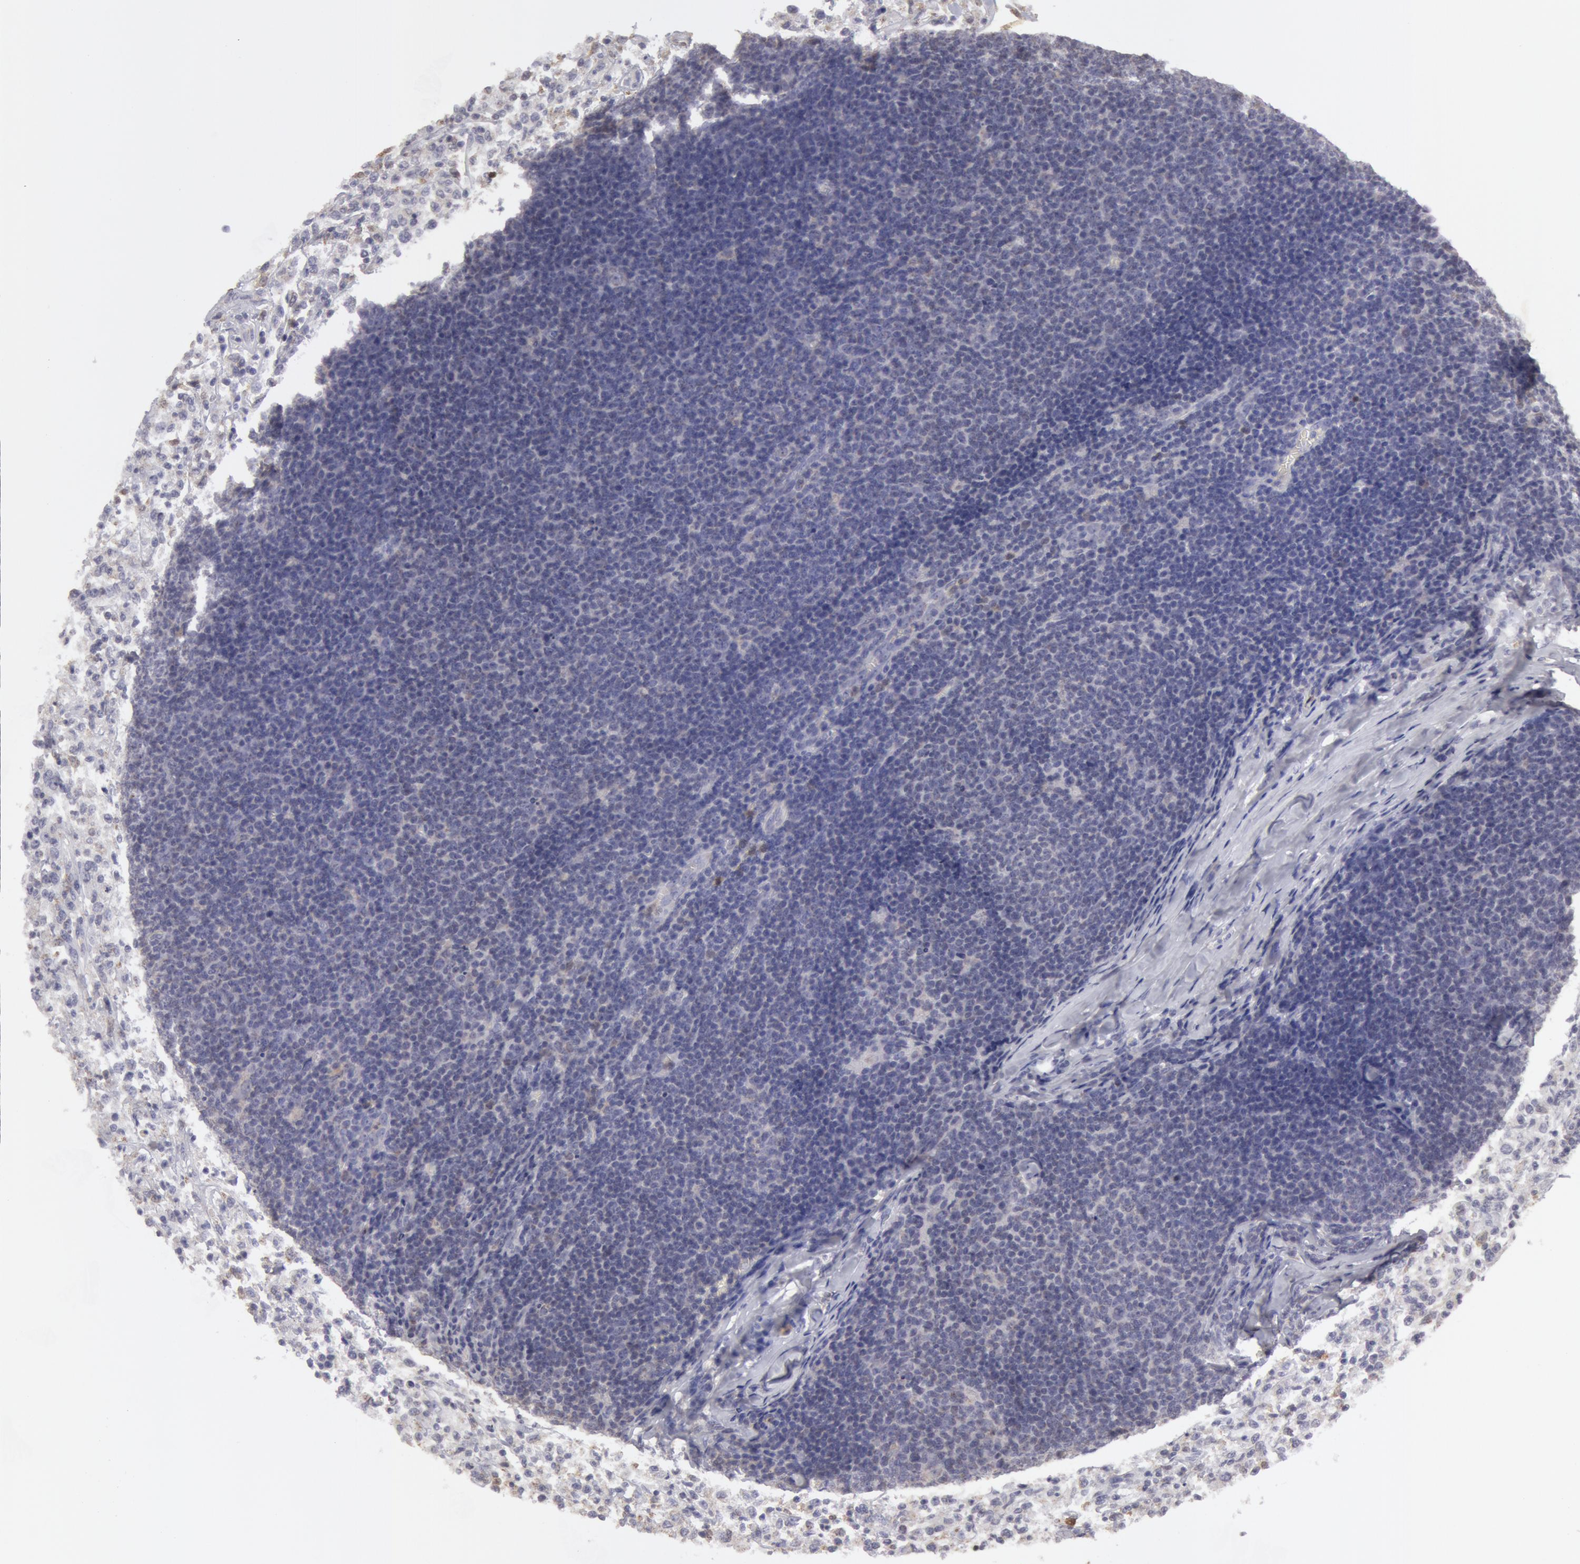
{"staining": {"intensity": "weak", "quantity": "<25%", "location": "cytoplasmic/membranous"}, "tissue": "lymphoma", "cell_type": "Tumor cells", "image_type": "cancer", "snomed": [{"axis": "morphology", "description": "Malignant lymphoma, non-Hodgkin's type, Low grade"}, {"axis": "topography", "description": "Lymph node"}], "caption": "Immunohistochemical staining of lymphoma displays no significant staining in tumor cells.", "gene": "CAT", "patient": {"sex": "male", "age": 74}}